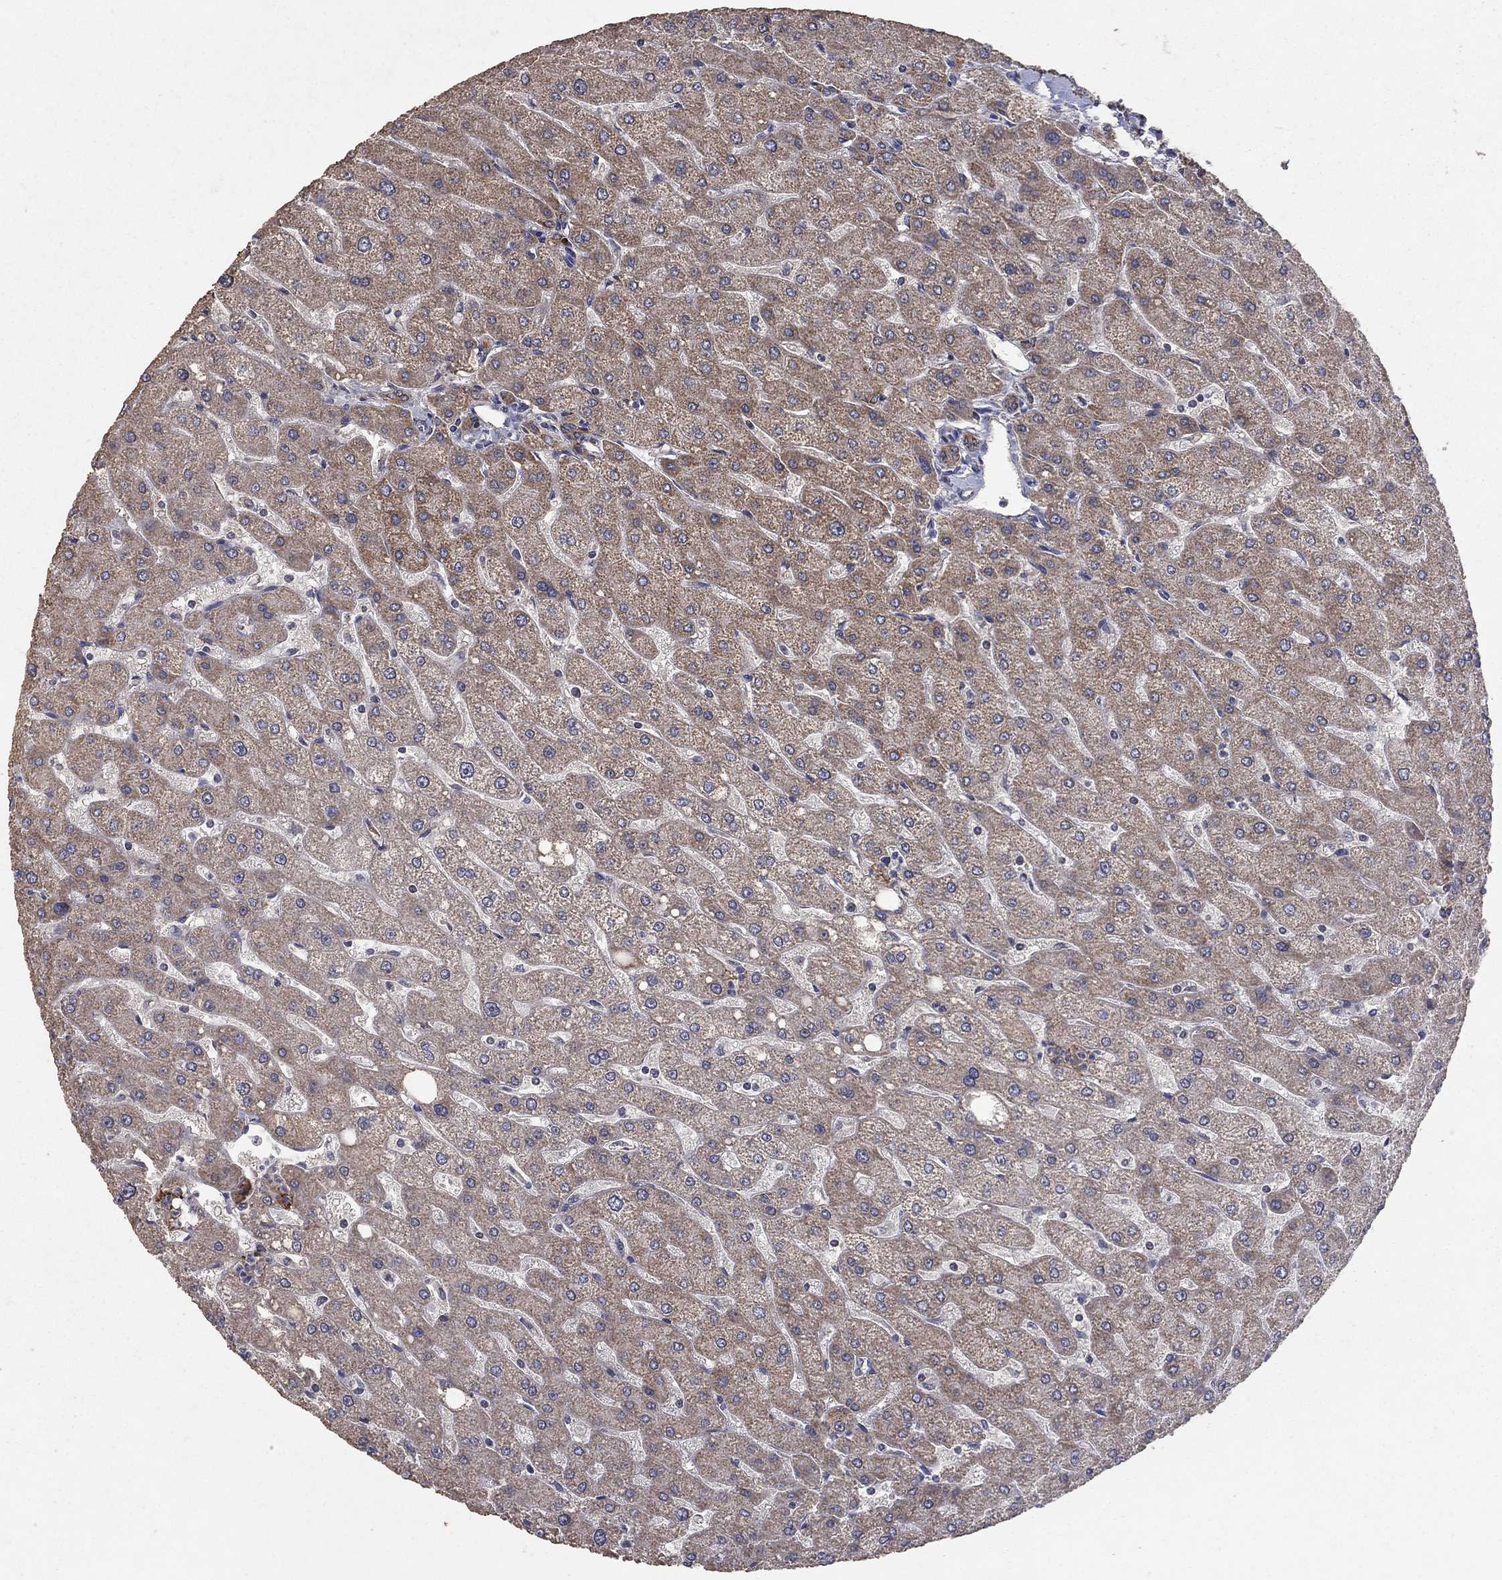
{"staining": {"intensity": "moderate", "quantity": ">75%", "location": "cytoplasmic/membranous"}, "tissue": "liver", "cell_type": "Cholangiocytes", "image_type": "normal", "snomed": [{"axis": "morphology", "description": "Normal tissue, NOS"}, {"axis": "topography", "description": "Liver"}], "caption": "Immunohistochemistry (IHC) photomicrograph of benign liver: liver stained using IHC displays medium levels of moderate protein expression localized specifically in the cytoplasmic/membranous of cholangiocytes, appearing as a cytoplasmic/membranous brown color.", "gene": "GPSM1", "patient": {"sex": "male", "age": 67}}